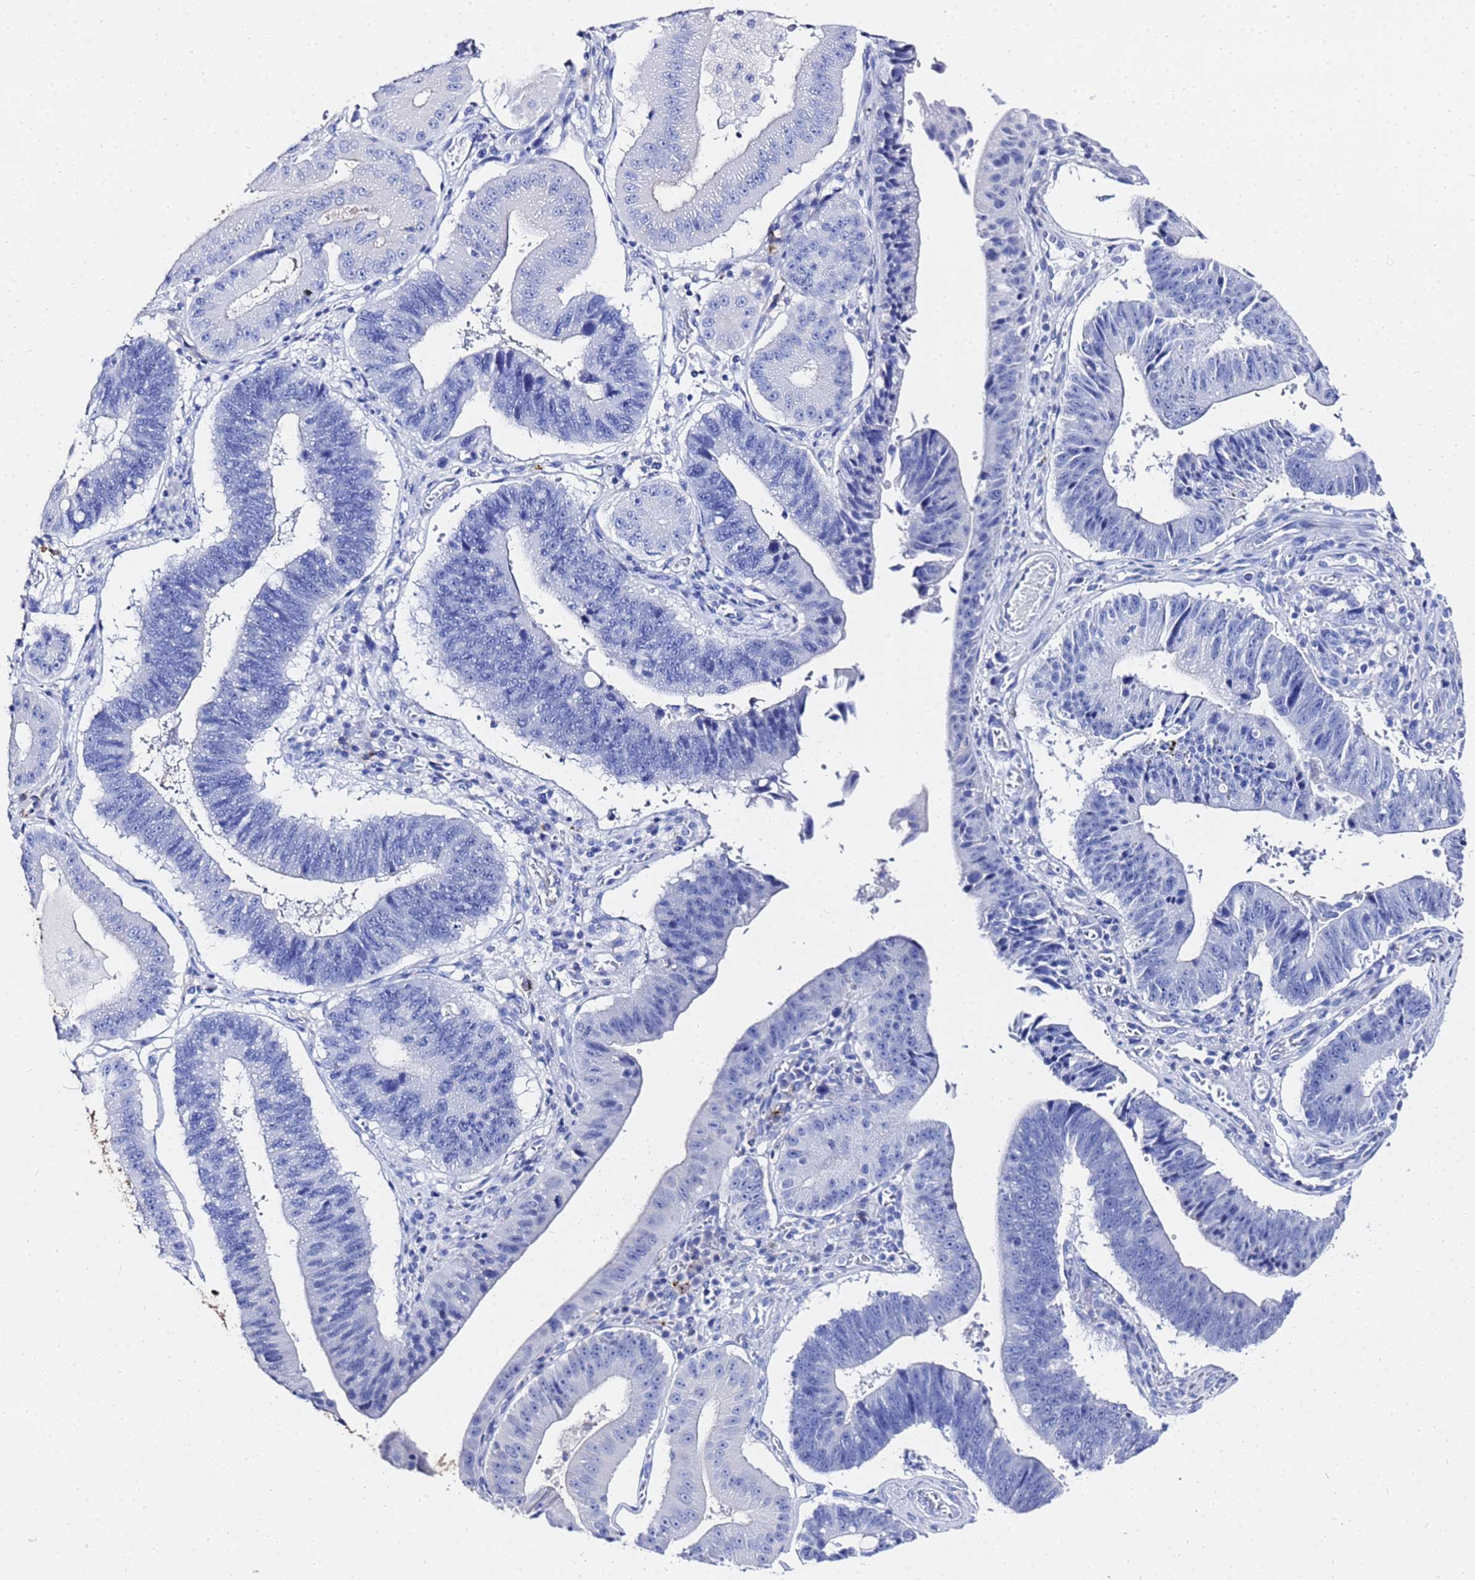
{"staining": {"intensity": "negative", "quantity": "none", "location": "none"}, "tissue": "stomach cancer", "cell_type": "Tumor cells", "image_type": "cancer", "snomed": [{"axis": "morphology", "description": "Adenocarcinoma, NOS"}, {"axis": "topography", "description": "Stomach"}], "caption": "DAB immunohistochemical staining of stomach cancer (adenocarcinoma) displays no significant positivity in tumor cells.", "gene": "GGT1", "patient": {"sex": "male", "age": 59}}